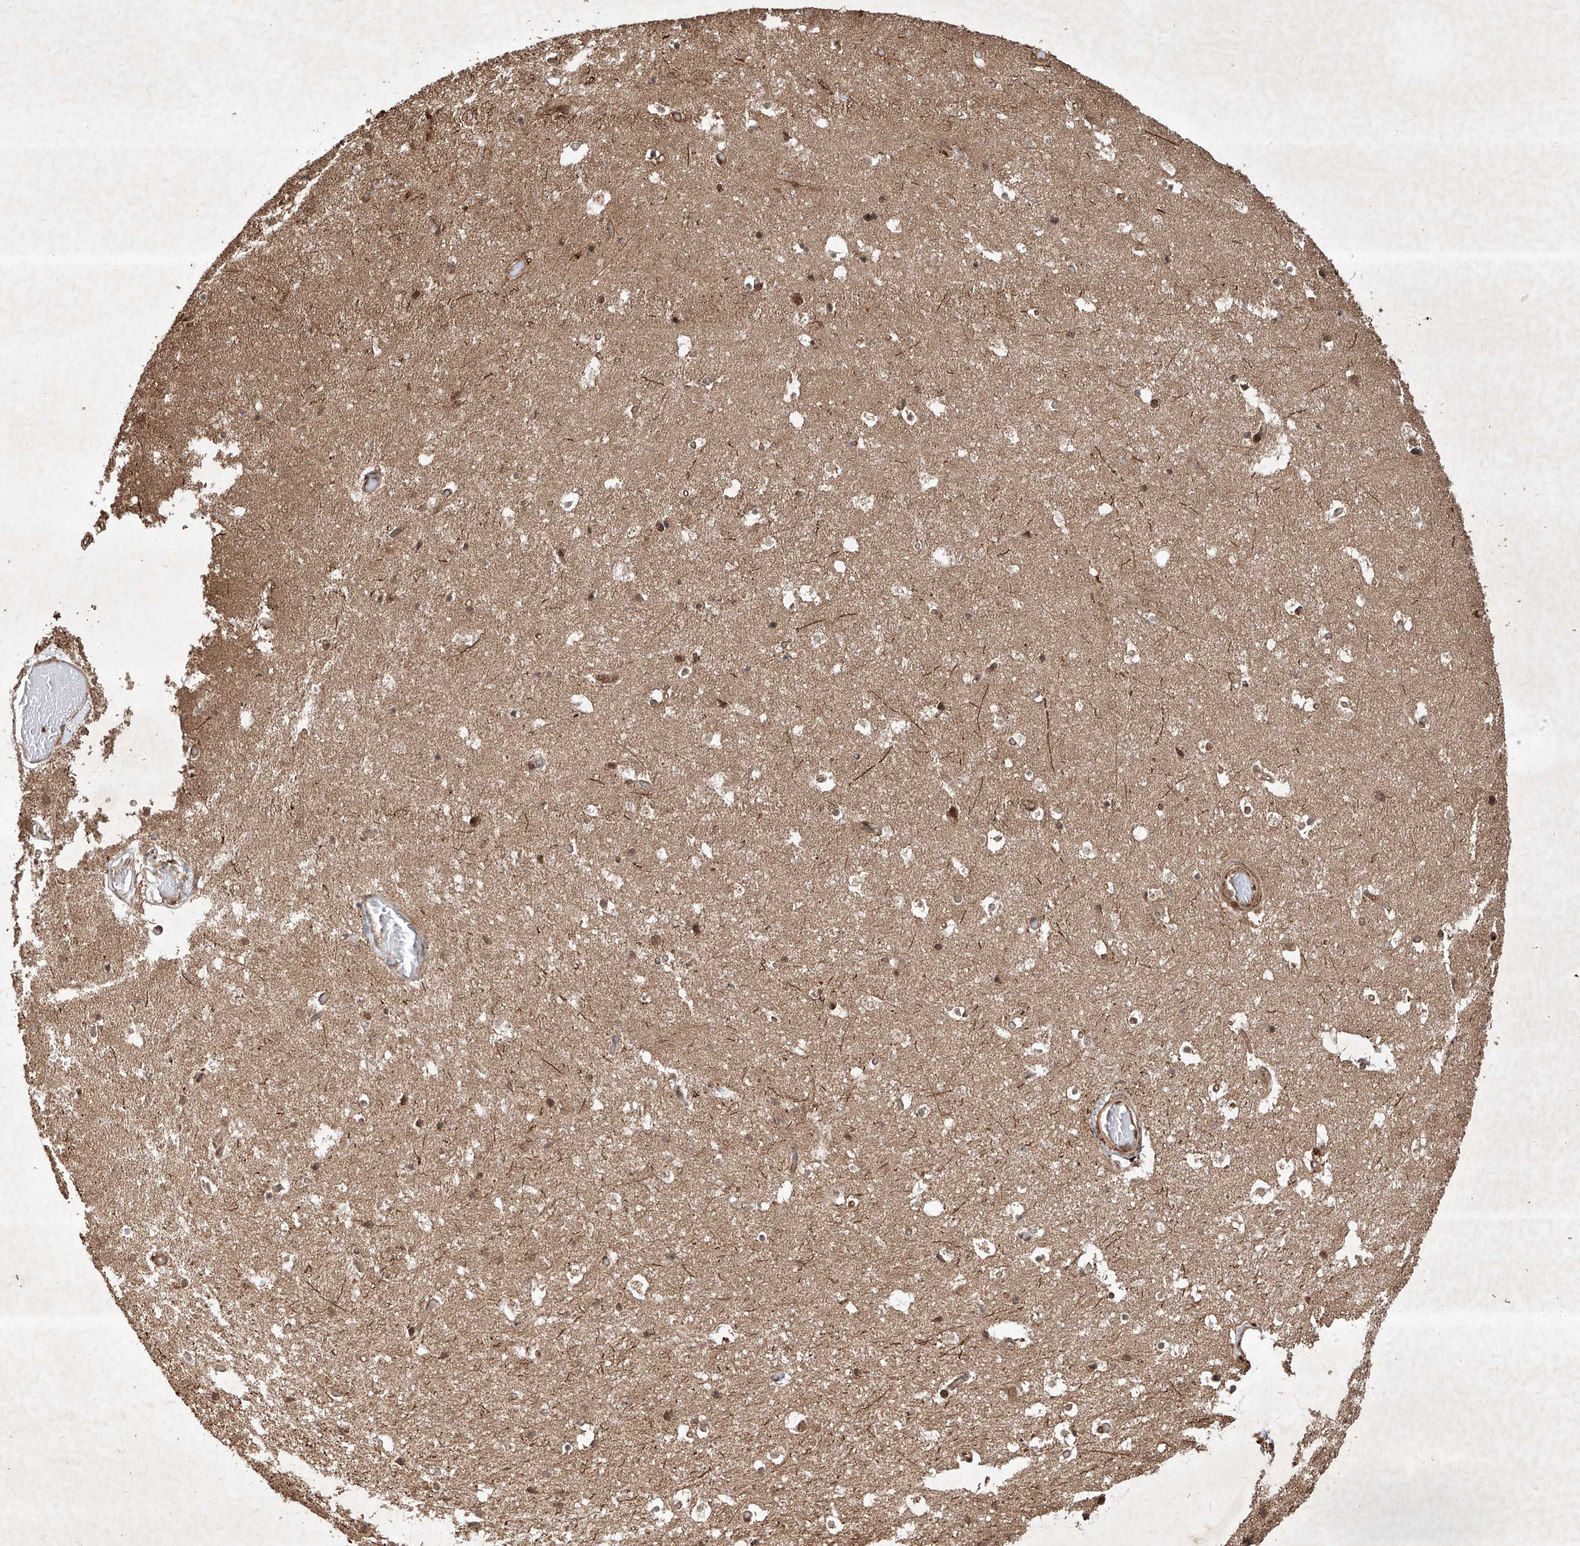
{"staining": {"intensity": "moderate", "quantity": "25%-75%", "location": "cytoplasmic/membranous,nuclear"}, "tissue": "hippocampus", "cell_type": "Glial cells", "image_type": "normal", "snomed": [{"axis": "morphology", "description": "Normal tissue, NOS"}, {"axis": "topography", "description": "Hippocampus"}], "caption": "Immunohistochemical staining of unremarkable hippocampus exhibits 25%-75% levels of moderate cytoplasmic/membranous,nuclear protein staining in approximately 25%-75% of glial cells.", "gene": "MAGED2", "patient": {"sex": "female", "age": 52}}